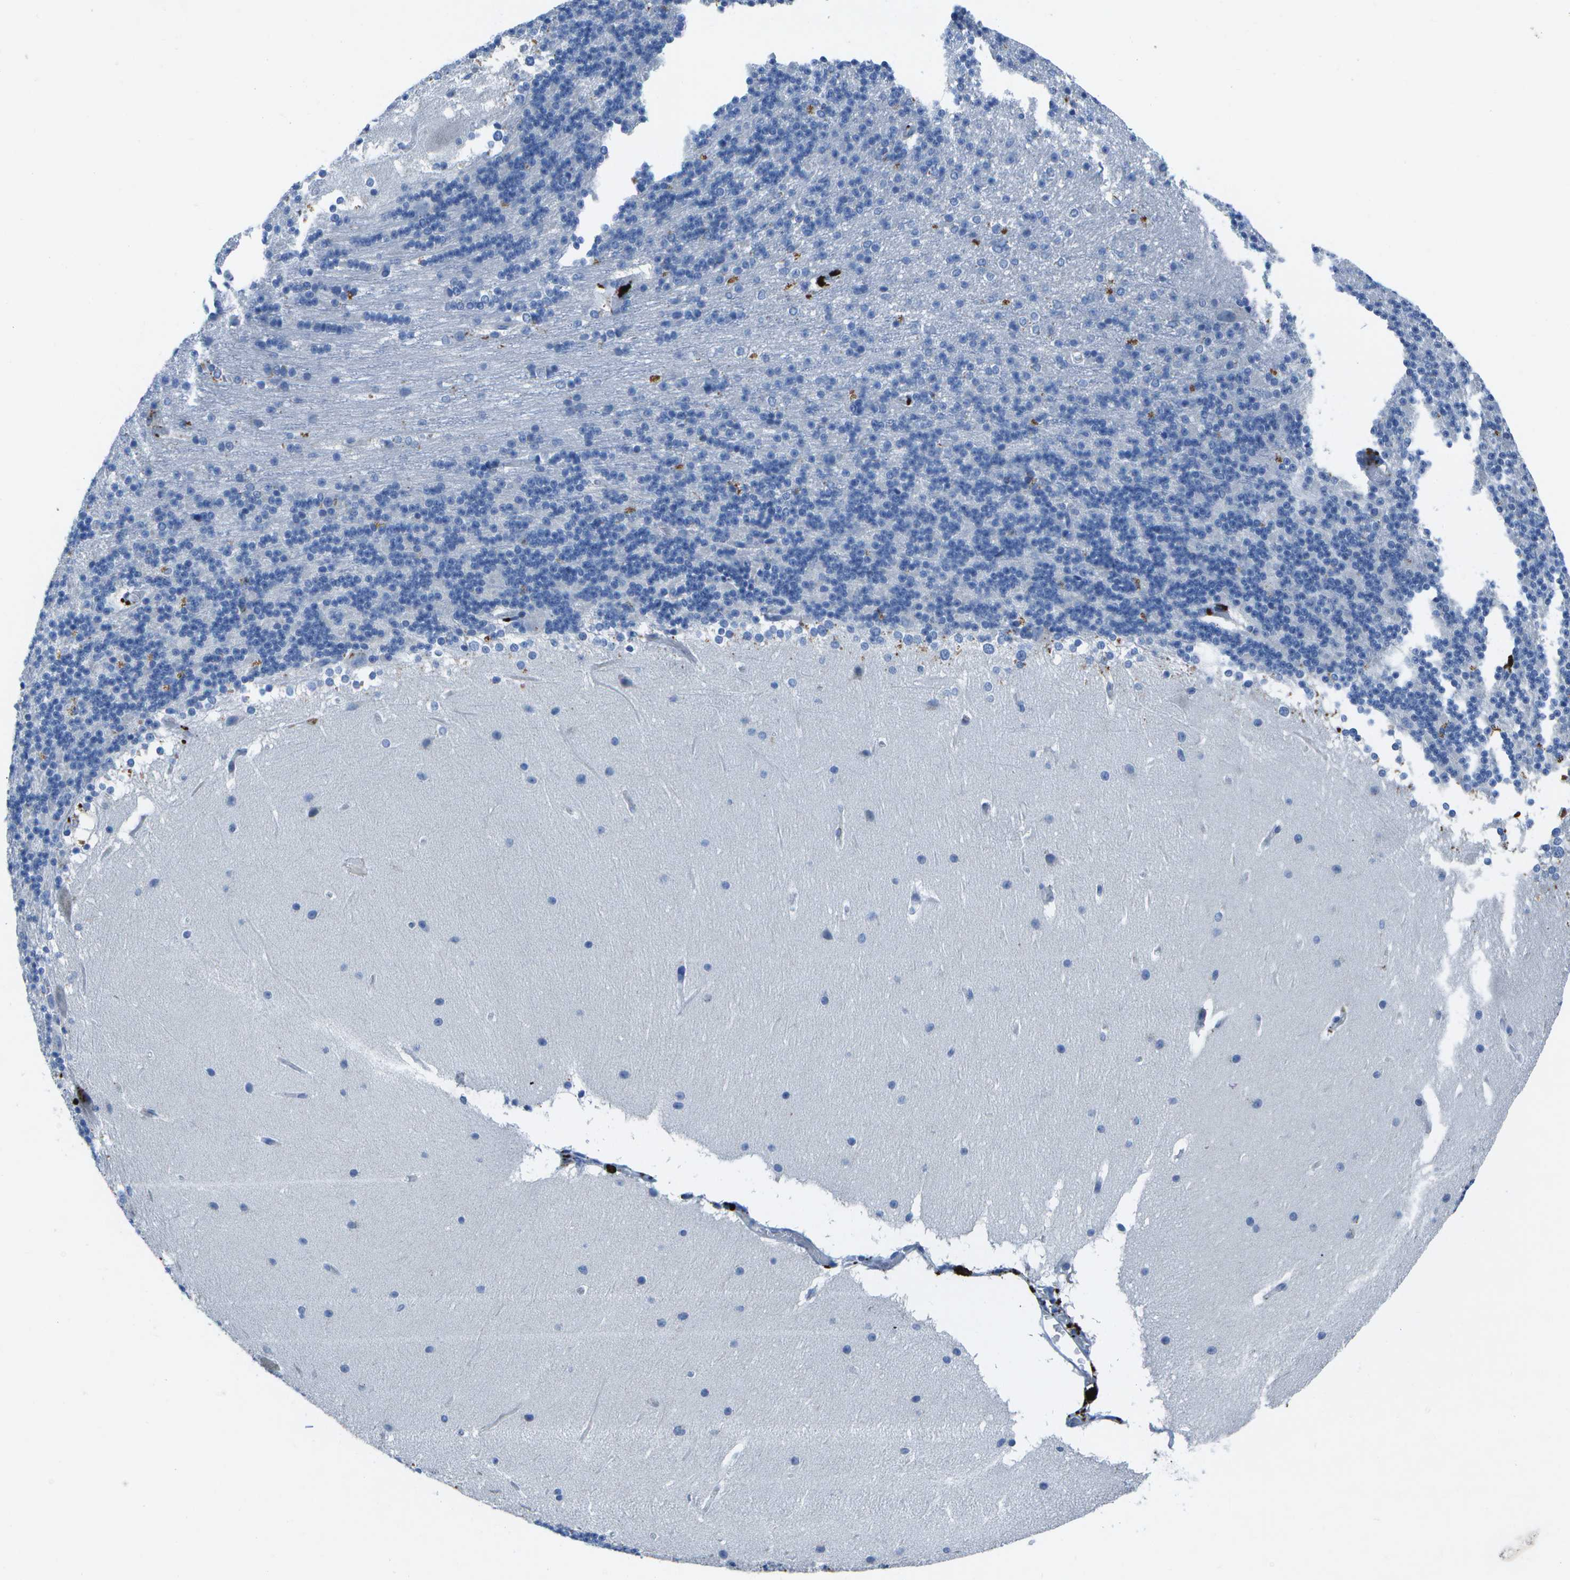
{"staining": {"intensity": "negative", "quantity": "none", "location": "none"}, "tissue": "cerebellum", "cell_type": "Cells in granular layer", "image_type": "normal", "snomed": [{"axis": "morphology", "description": "Normal tissue, NOS"}, {"axis": "topography", "description": "Cerebellum"}], "caption": "Immunohistochemistry micrograph of unremarkable cerebellum stained for a protein (brown), which displays no staining in cells in granular layer.", "gene": "DCT", "patient": {"sex": "female", "age": 19}}